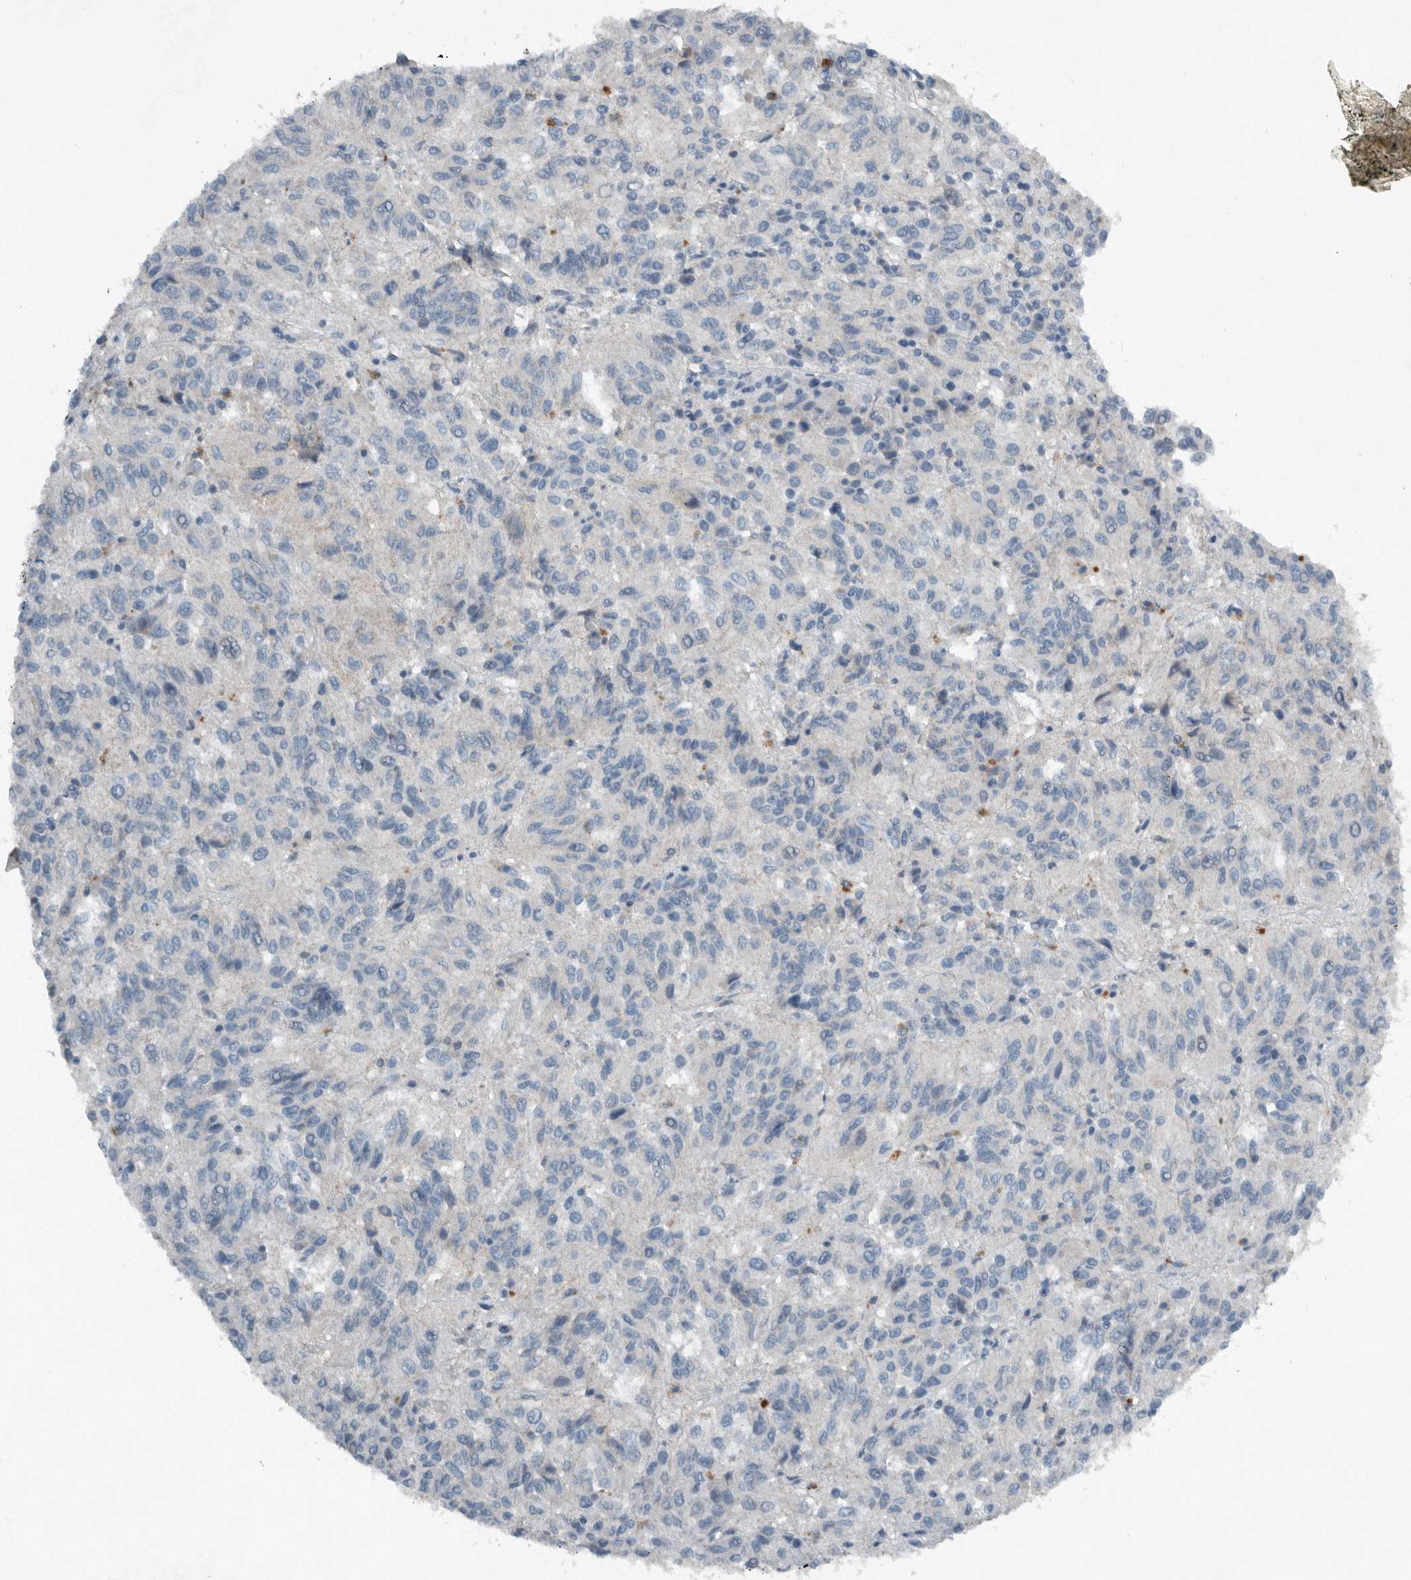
{"staining": {"intensity": "negative", "quantity": "none", "location": "none"}, "tissue": "melanoma", "cell_type": "Tumor cells", "image_type": "cancer", "snomed": [{"axis": "morphology", "description": "Malignant melanoma, Metastatic site"}, {"axis": "topography", "description": "Lung"}], "caption": "A high-resolution histopathology image shows IHC staining of malignant melanoma (metastatic site), which shows no significant staining in tumor cells.", "gene": "IL20", "patient": {"sex": "male", "age": 64}}